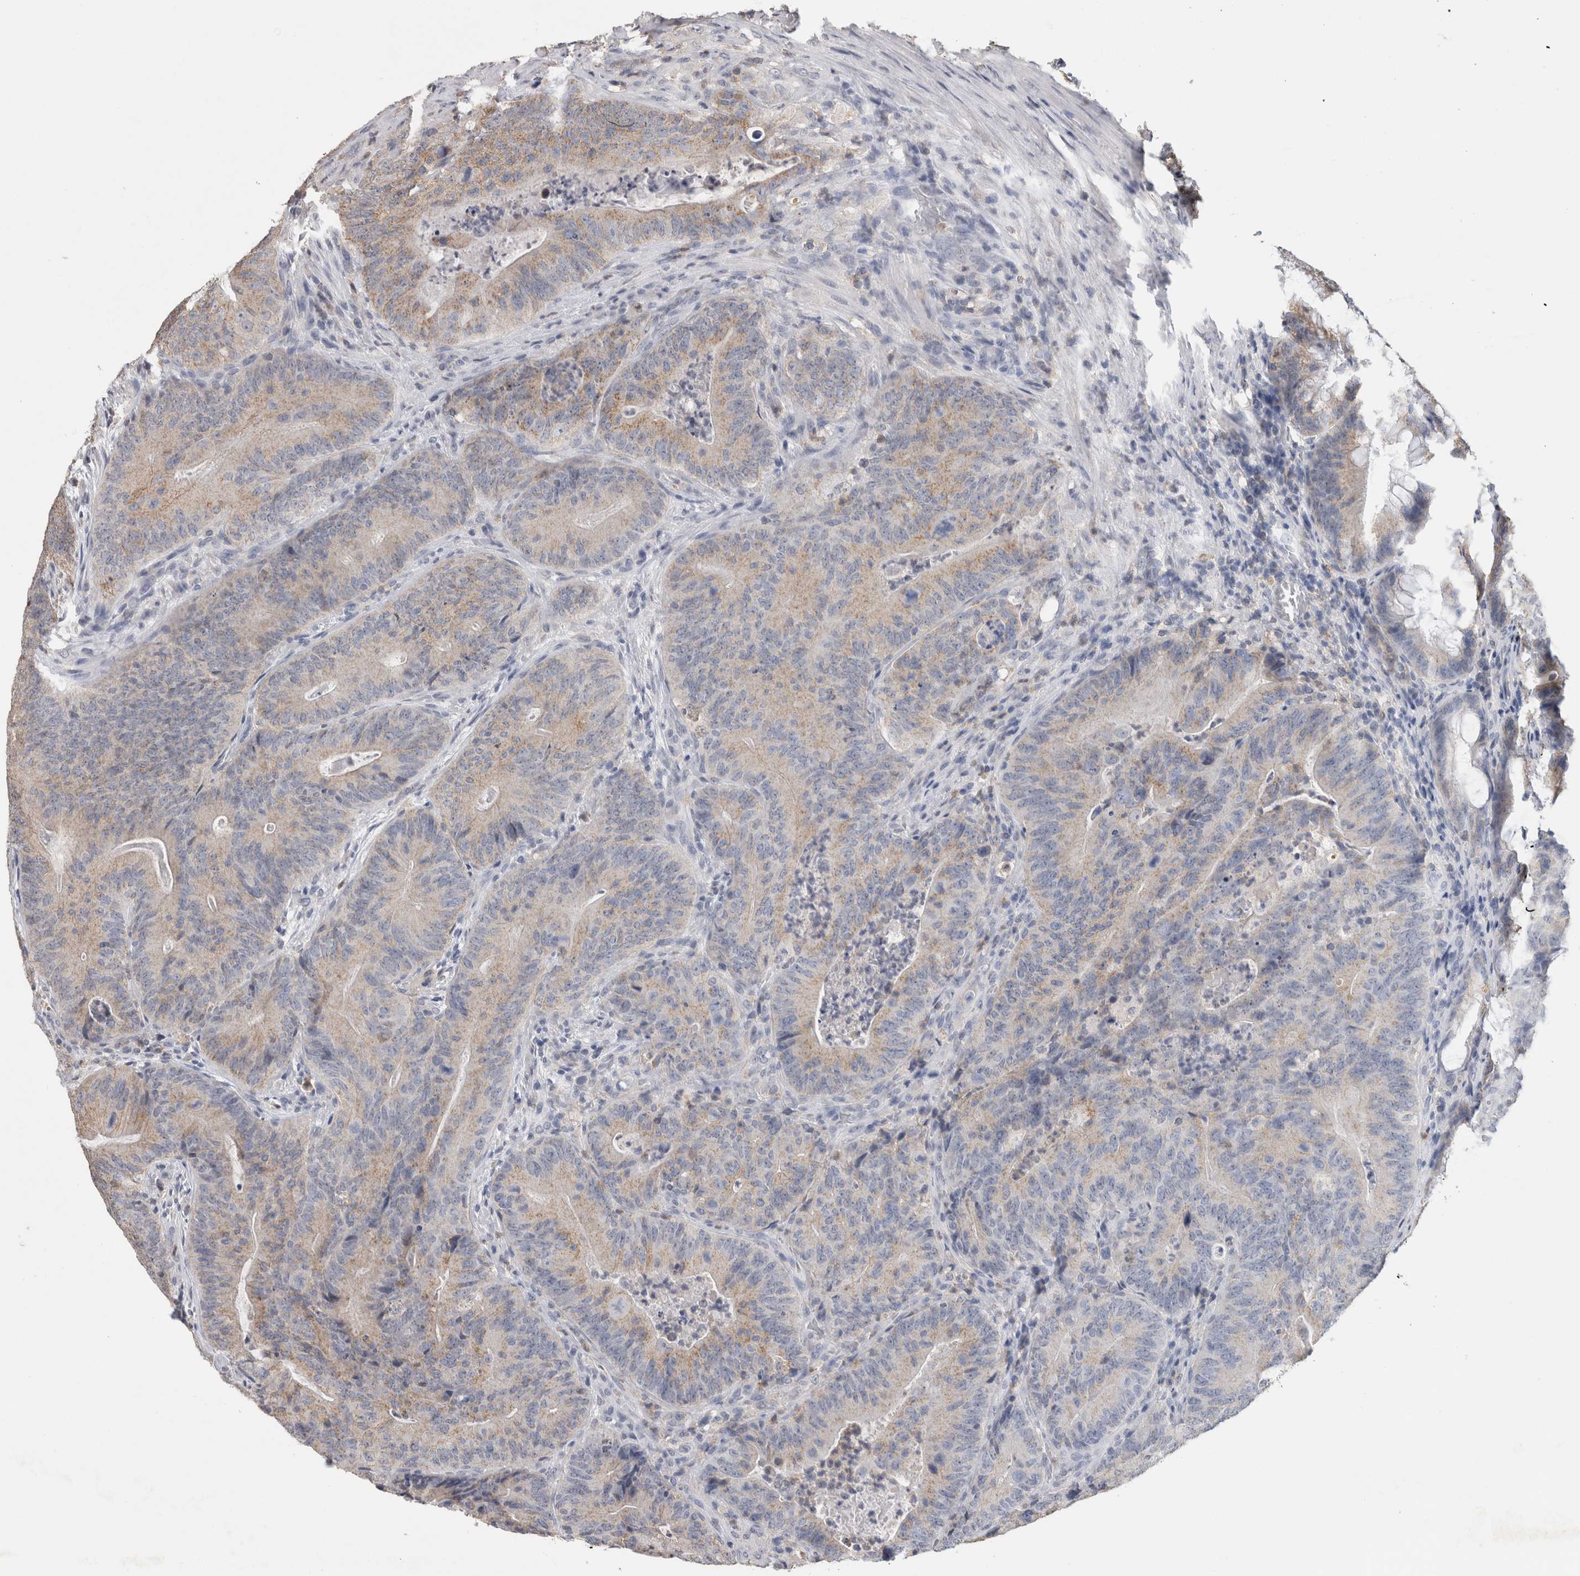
{"staining": {"intensity": "weak", "quantity": "25%-75%", "location": "cytoplasmic/membranous"}, "tissue": "colorectal cancer", "cell_type": "Tumor cells", "image_type": "cancer", "snomed": [{"axis": "morphology", "description": "Normal tissue, NOS"}, {"axis": "topography", "description": "Colon"}], "caption": "This photomicrograph exhibits colorectal cancer stained with immunohistochemistry (IHC) to label a protein in brown. The cytoplasmic/membranous of tumor cells show weak positivity for the protein. Nuclei are counter-stained blue.", "gene": "CNTFR", "patient": {"sex": "female", "age": 82}}